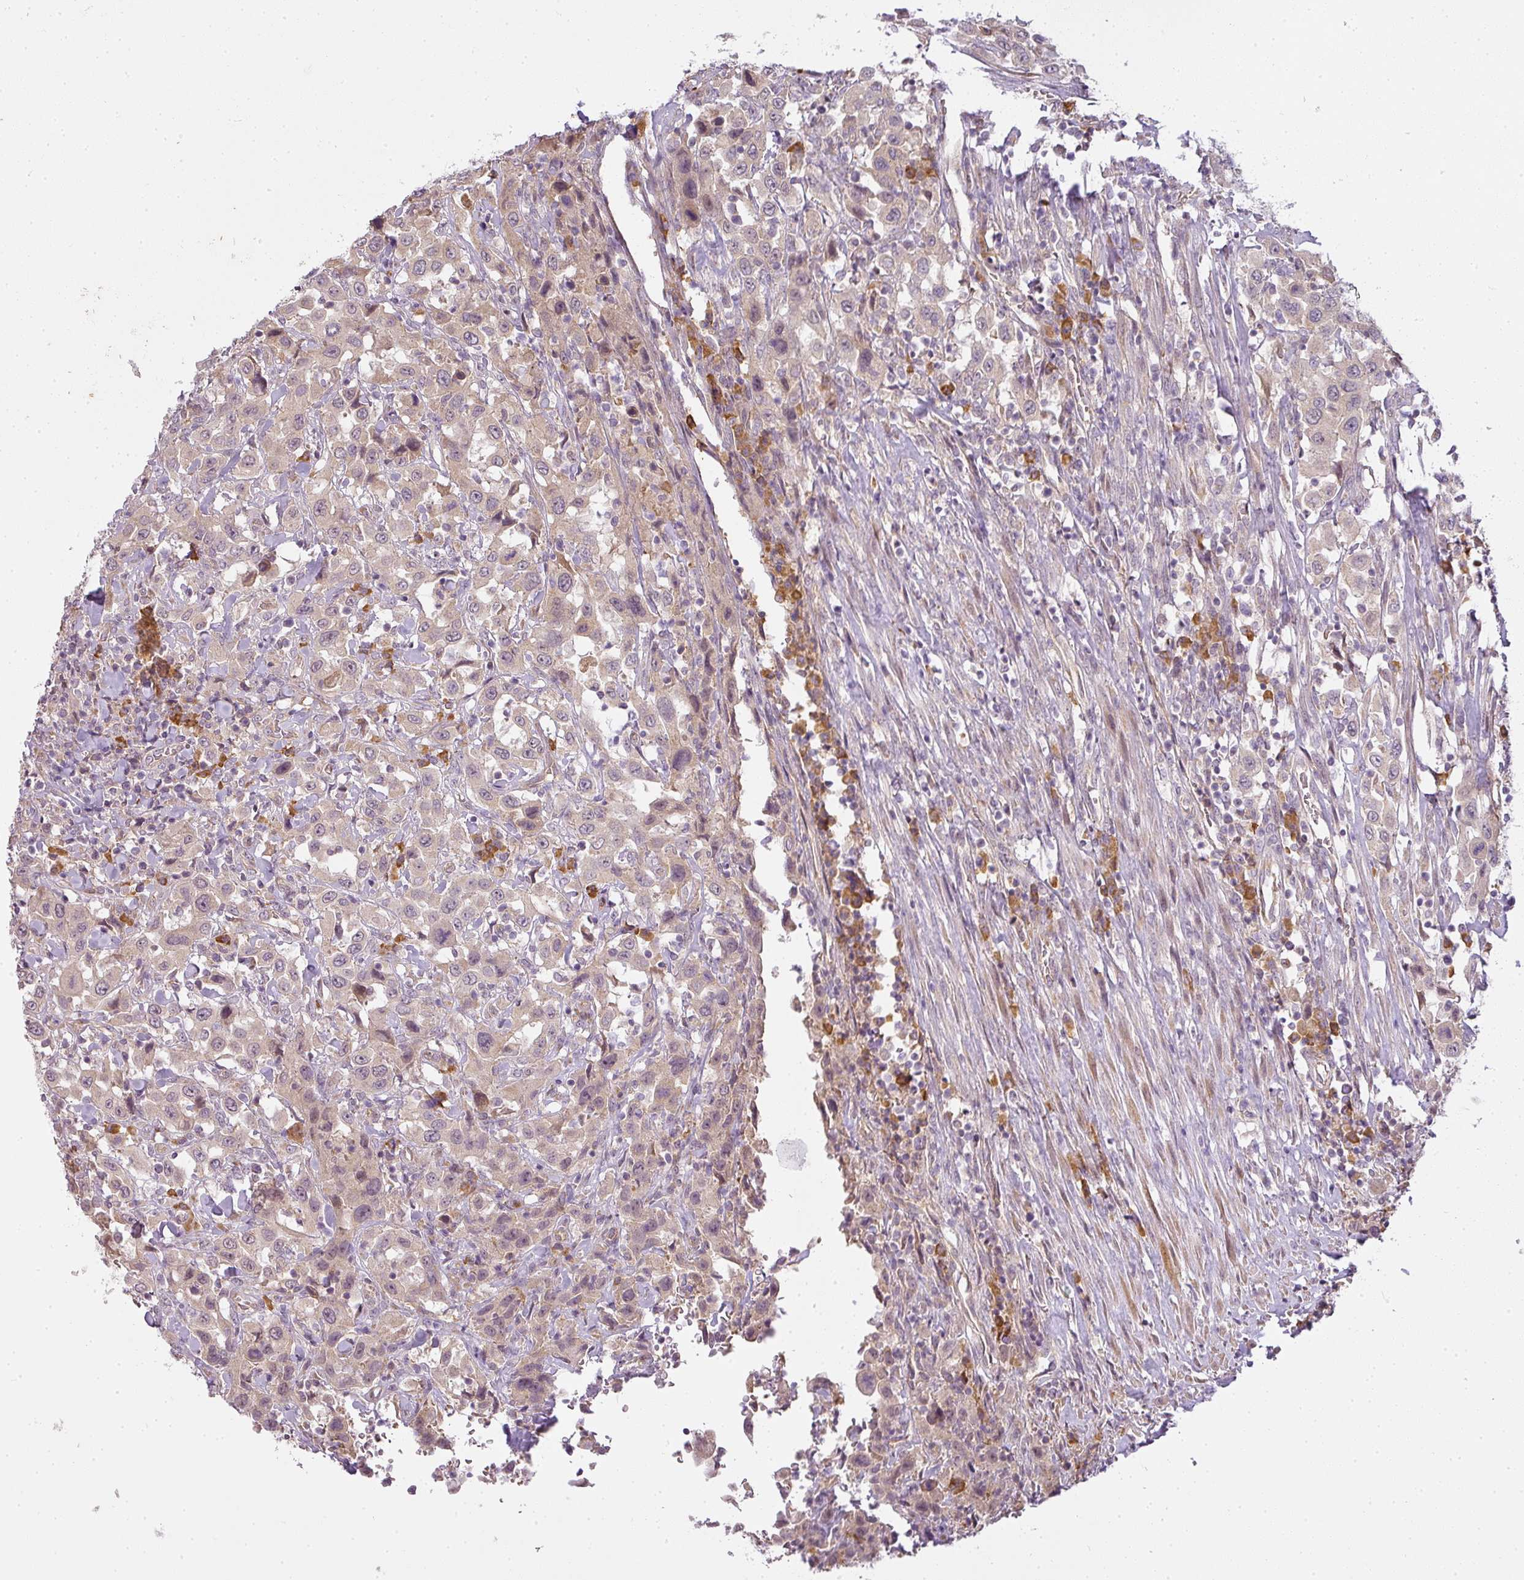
{"staining": {"intensity": "weak", "quantity": ">75%", "location": "cytoplasmic/membranous"}, "tissue": "urothelial cancer", "cell_type": "Tumor cells", "image_type": "cancer", "snomed": [{"axis": "morphology", "description": "Urothelial carcinoma, High grade"}, {"axis": "topography", "description": "Urinary bladder"}], "caption": "Approximately >75% of tumor cells in high-grade urothelial carcinoma demonstrate weak cytoplasmic/membranous protein expression as visualized by brown immunohistochemical staining.", "gene": "LY75", "patient": {"sex": "male", "age": 61}}